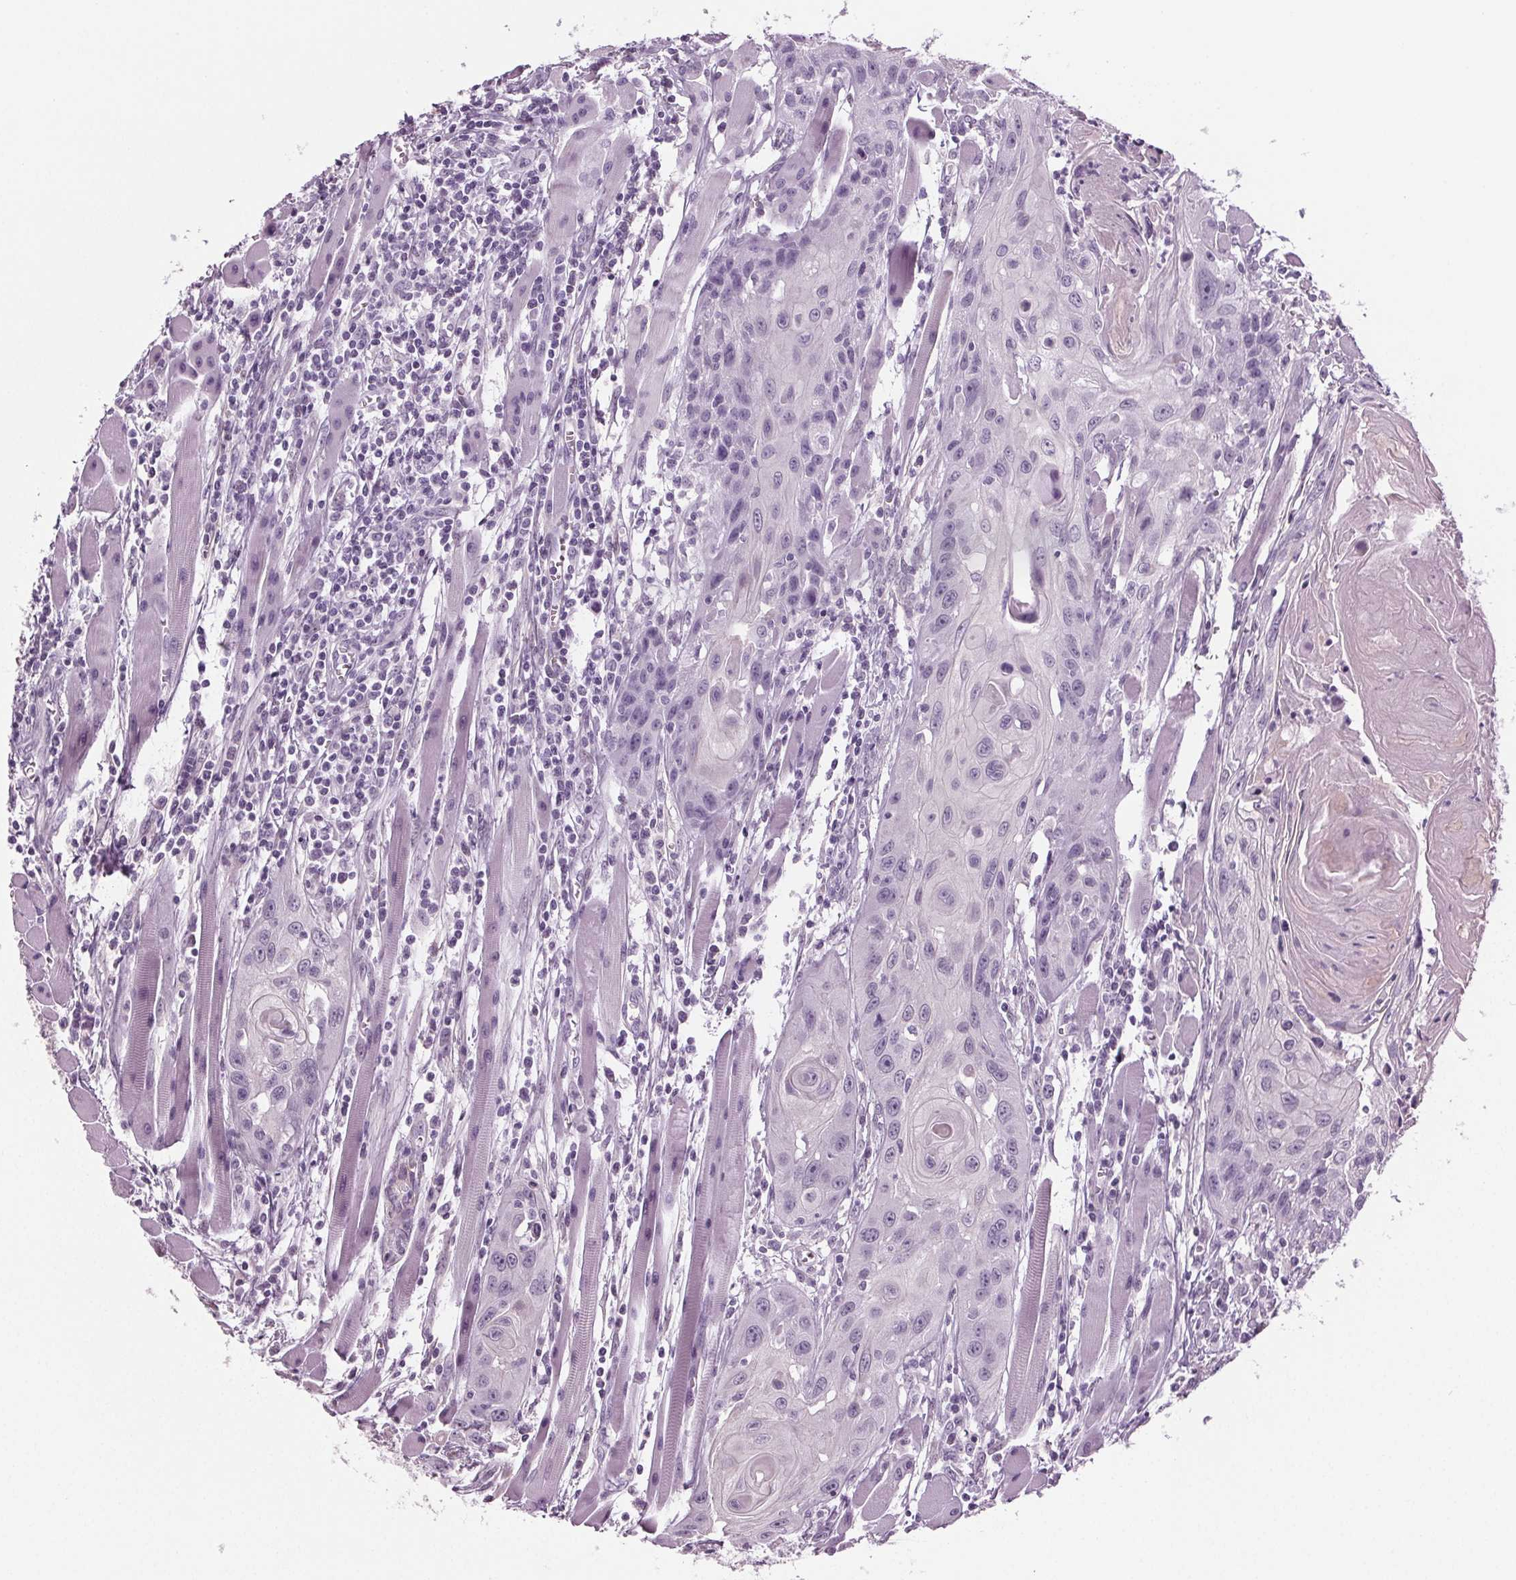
{"staining": {"intensity": "negative", "quantity": "none", "location": "none"}, "tissue": "head and neck cancer", "cell_type": "Tumor cells", "image_type": "cancer", "snomed": [{"axis": "morphology", "description": "Squamous cell carcinoma, NOS"}, {"axis": "topography", "description": "Oral tissue"}, {"axis": "topography", "description": "Head-Neck"}], "caption": "This is a photomicrograph of IHC staining of squamous cell carcinoma (head and neck), which shows no expression in tumor cells. (DAB (3,3'-diaminobenzidine) IHC, high magnification).", "gene": "BHLHE22", "patient": {"sex": "male", "age": 58}}